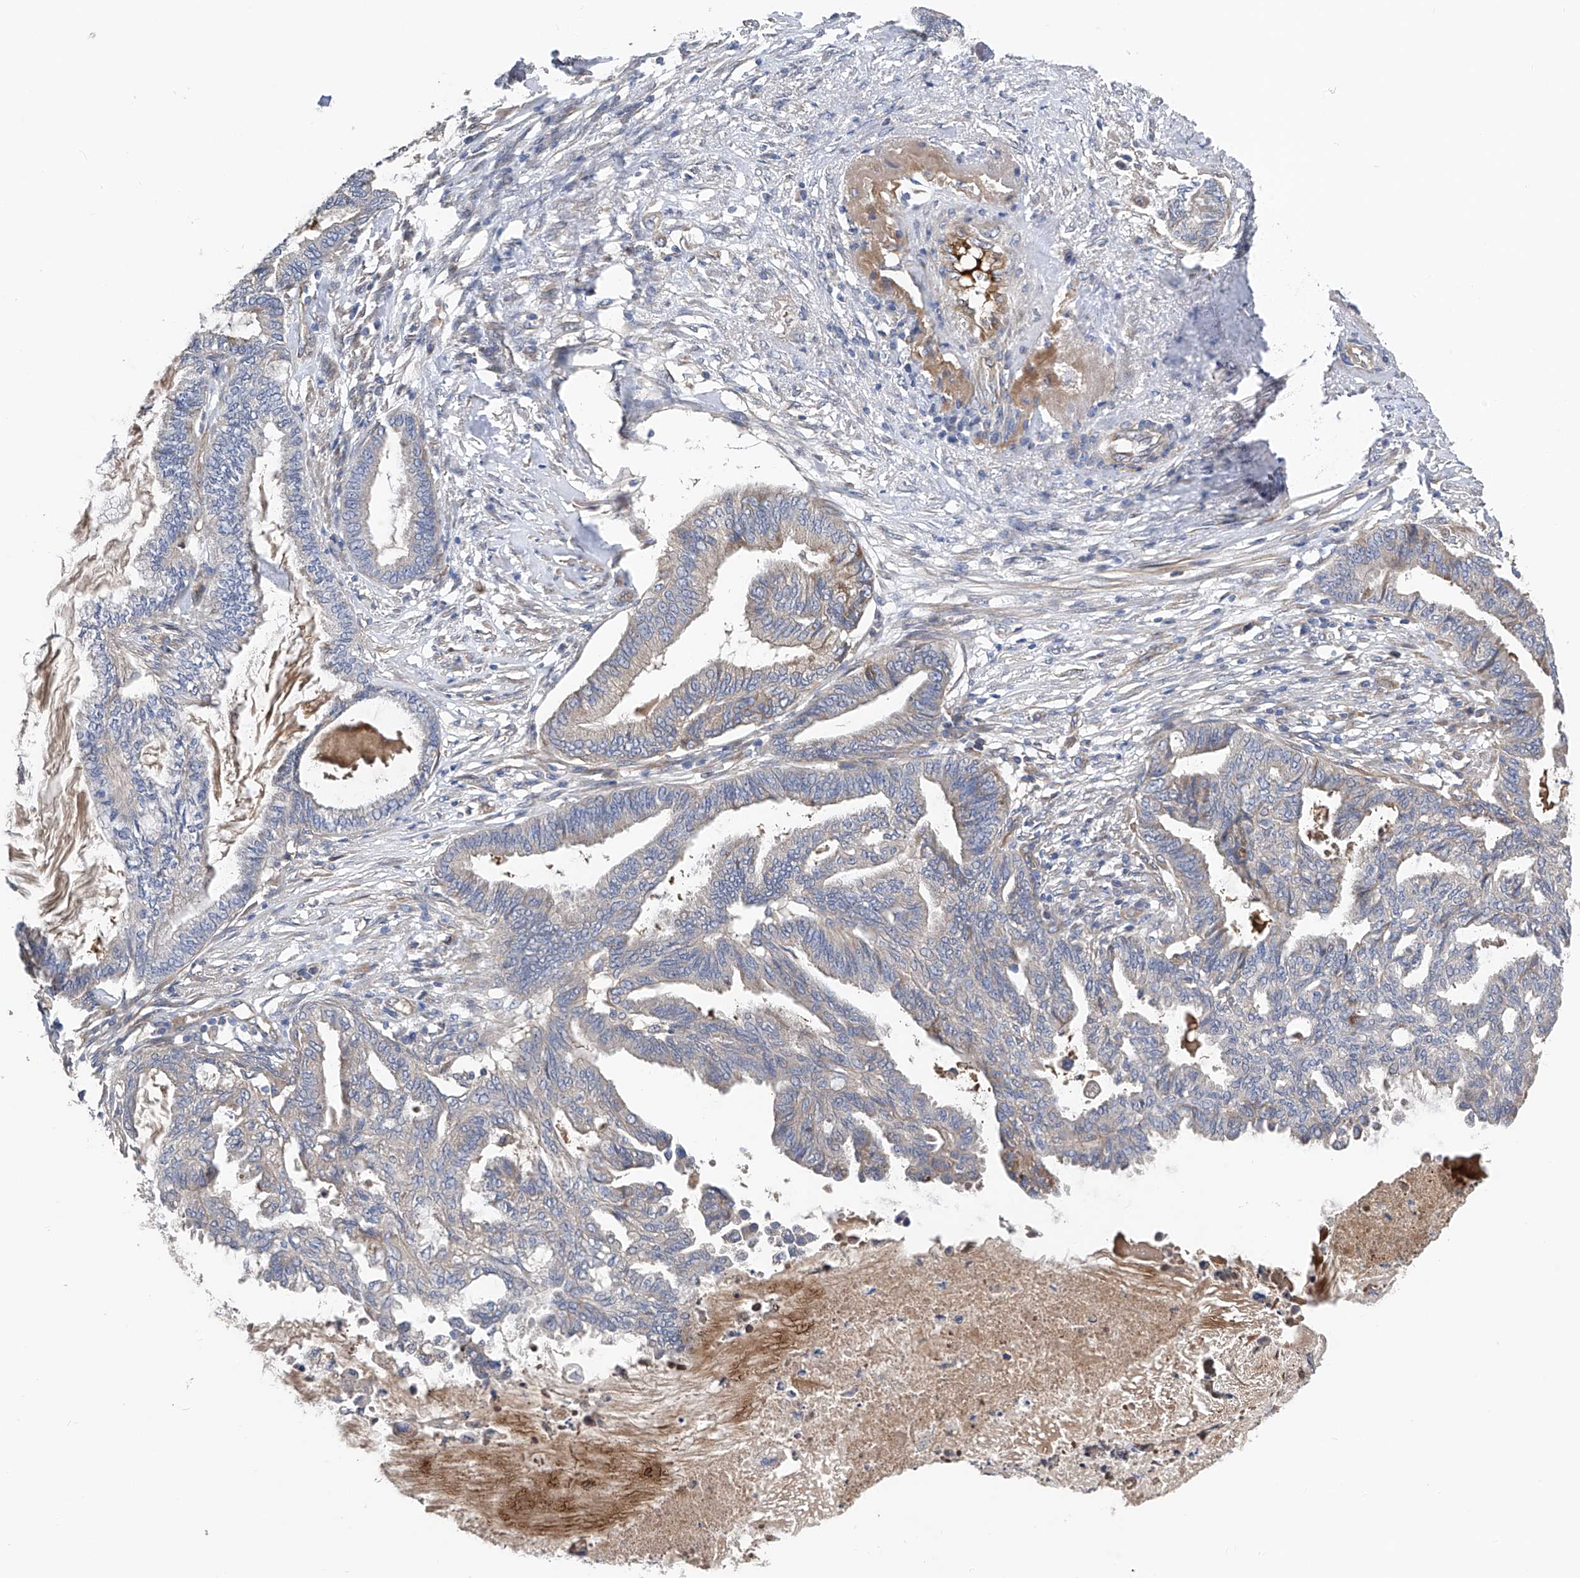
{"staining": {"intensity": "weak", "quantity": "<25%", "location": "cytoplasmic/membranous"}, "tissue": "endometrial cancer", "cell_type": "Tumor cells", "image_type": "cancer", "snomed": [{"axis": "morphology", "description": "Adenocarcinoma, NOS"}, {"axis": "topography", "description": "Endometrium"}], "caption": "An immunohistochemistry (IHC) photomicrograph of endometrial cancer (adenocarcinoma) is shown. There is no staining in tumor cells of endometrial cancer (adenocarcinoma). The staining was performed using DAB (3,3'-diaminobenzidine) to visualize the protein expression in brown, while the nuclei were stained in blue with hematoxylin (Magnification: 20x).", "gene": "PTK2", "patient": {"sex": "female", "age": 86}}